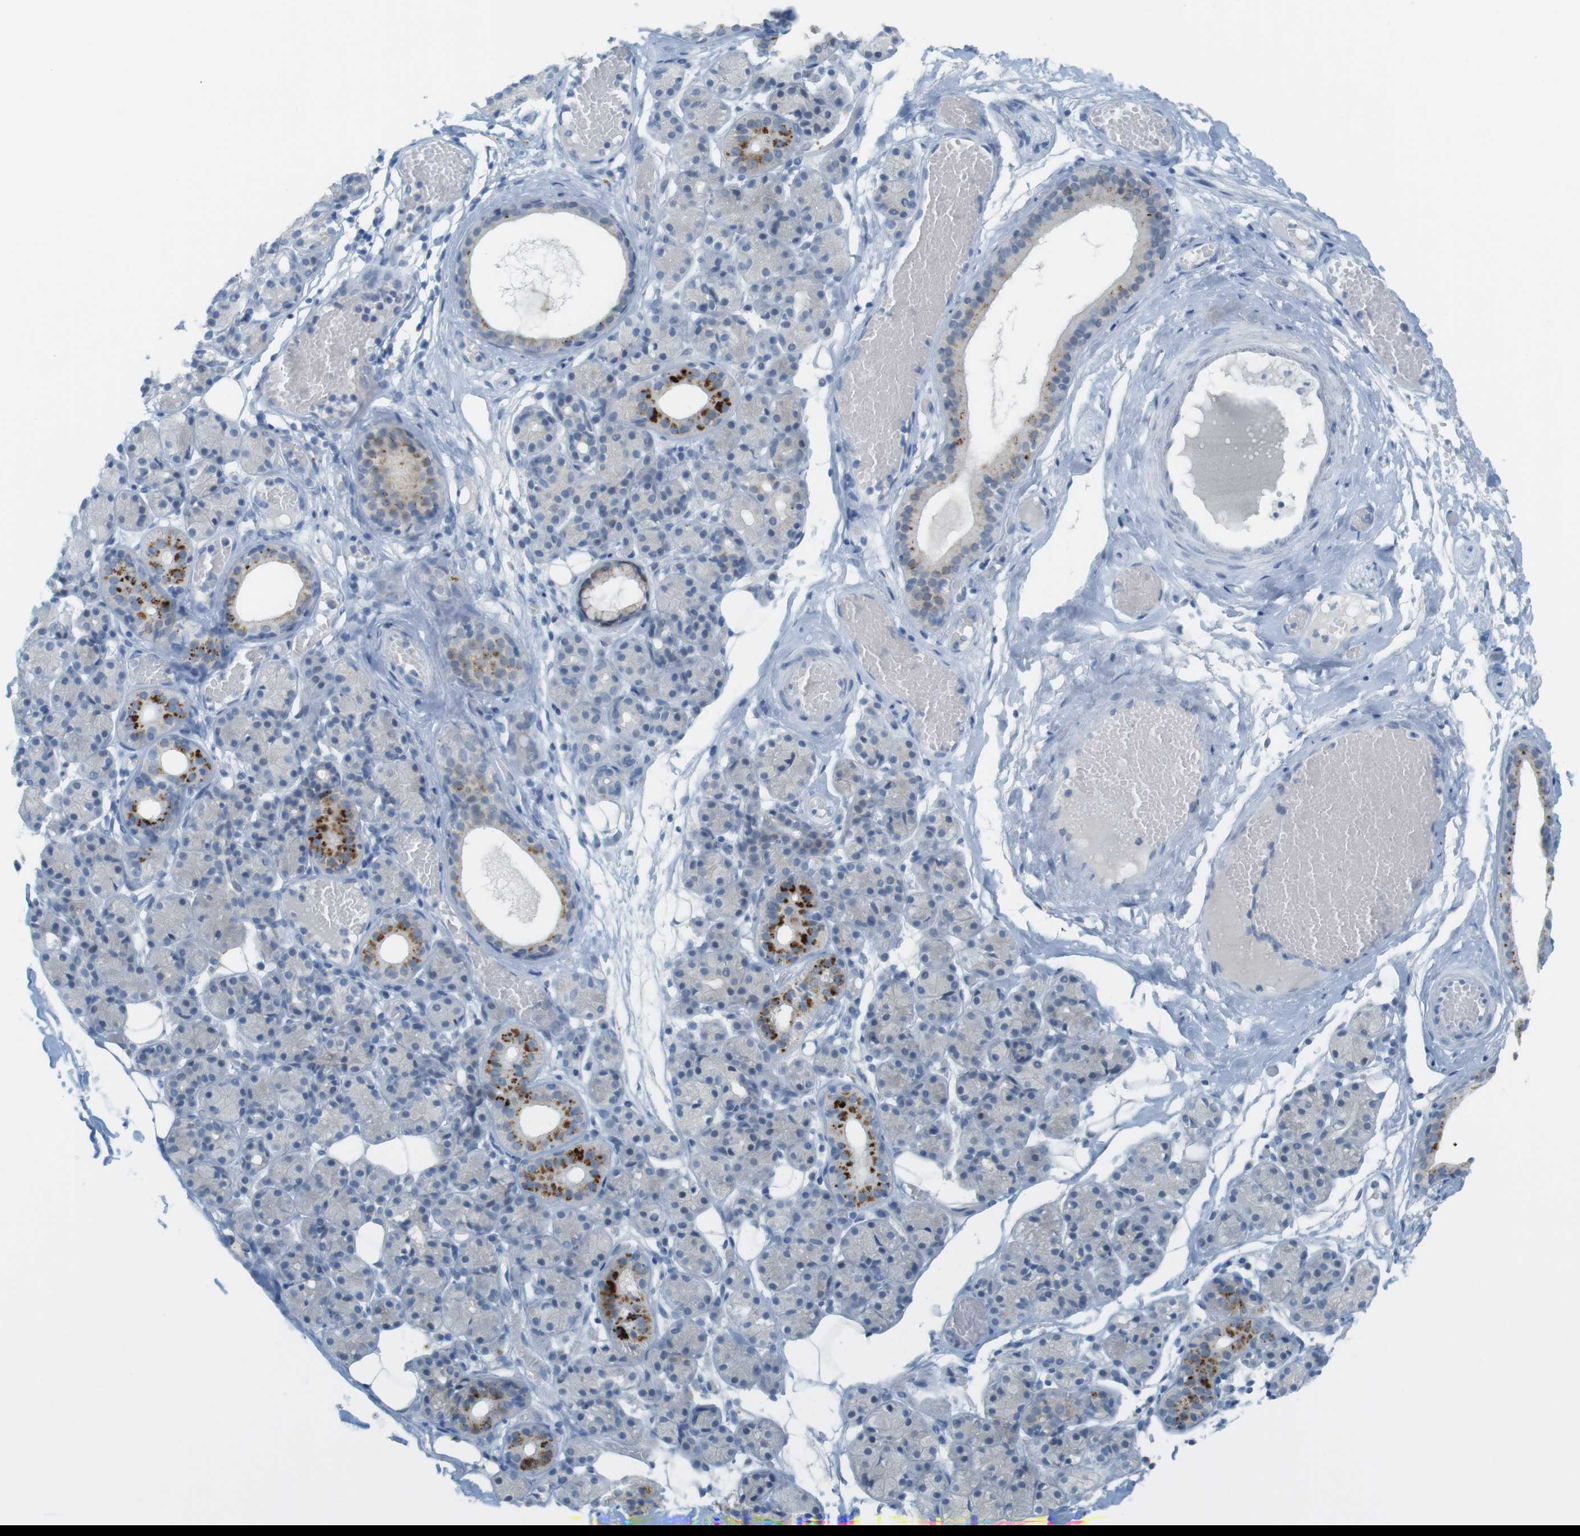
{"staining": {"intensity": "strong", "quantity": "<25%", "location": "cytoplasmic/membranous"}, "tissue": "salivary gland", "cell_type": "Glandular cells", "image_type": "normal", "snomed": [{"axis": "morphology", "description": "Normal tissue, NOS"}, {"axis": "topography", "description": "Salivary gland"}], "caption": "High-power microscopy captured an immunohistochemistry (IHC) histopathology image of benign salivary gland, revealing strong cytoplasmic/membranous positivity in approximately <25% of glandular cells. (IHC, brightfield microscopy, high magnification).", "gene": "YIPF1", "patient": {"sex": "male", "age": 63}}